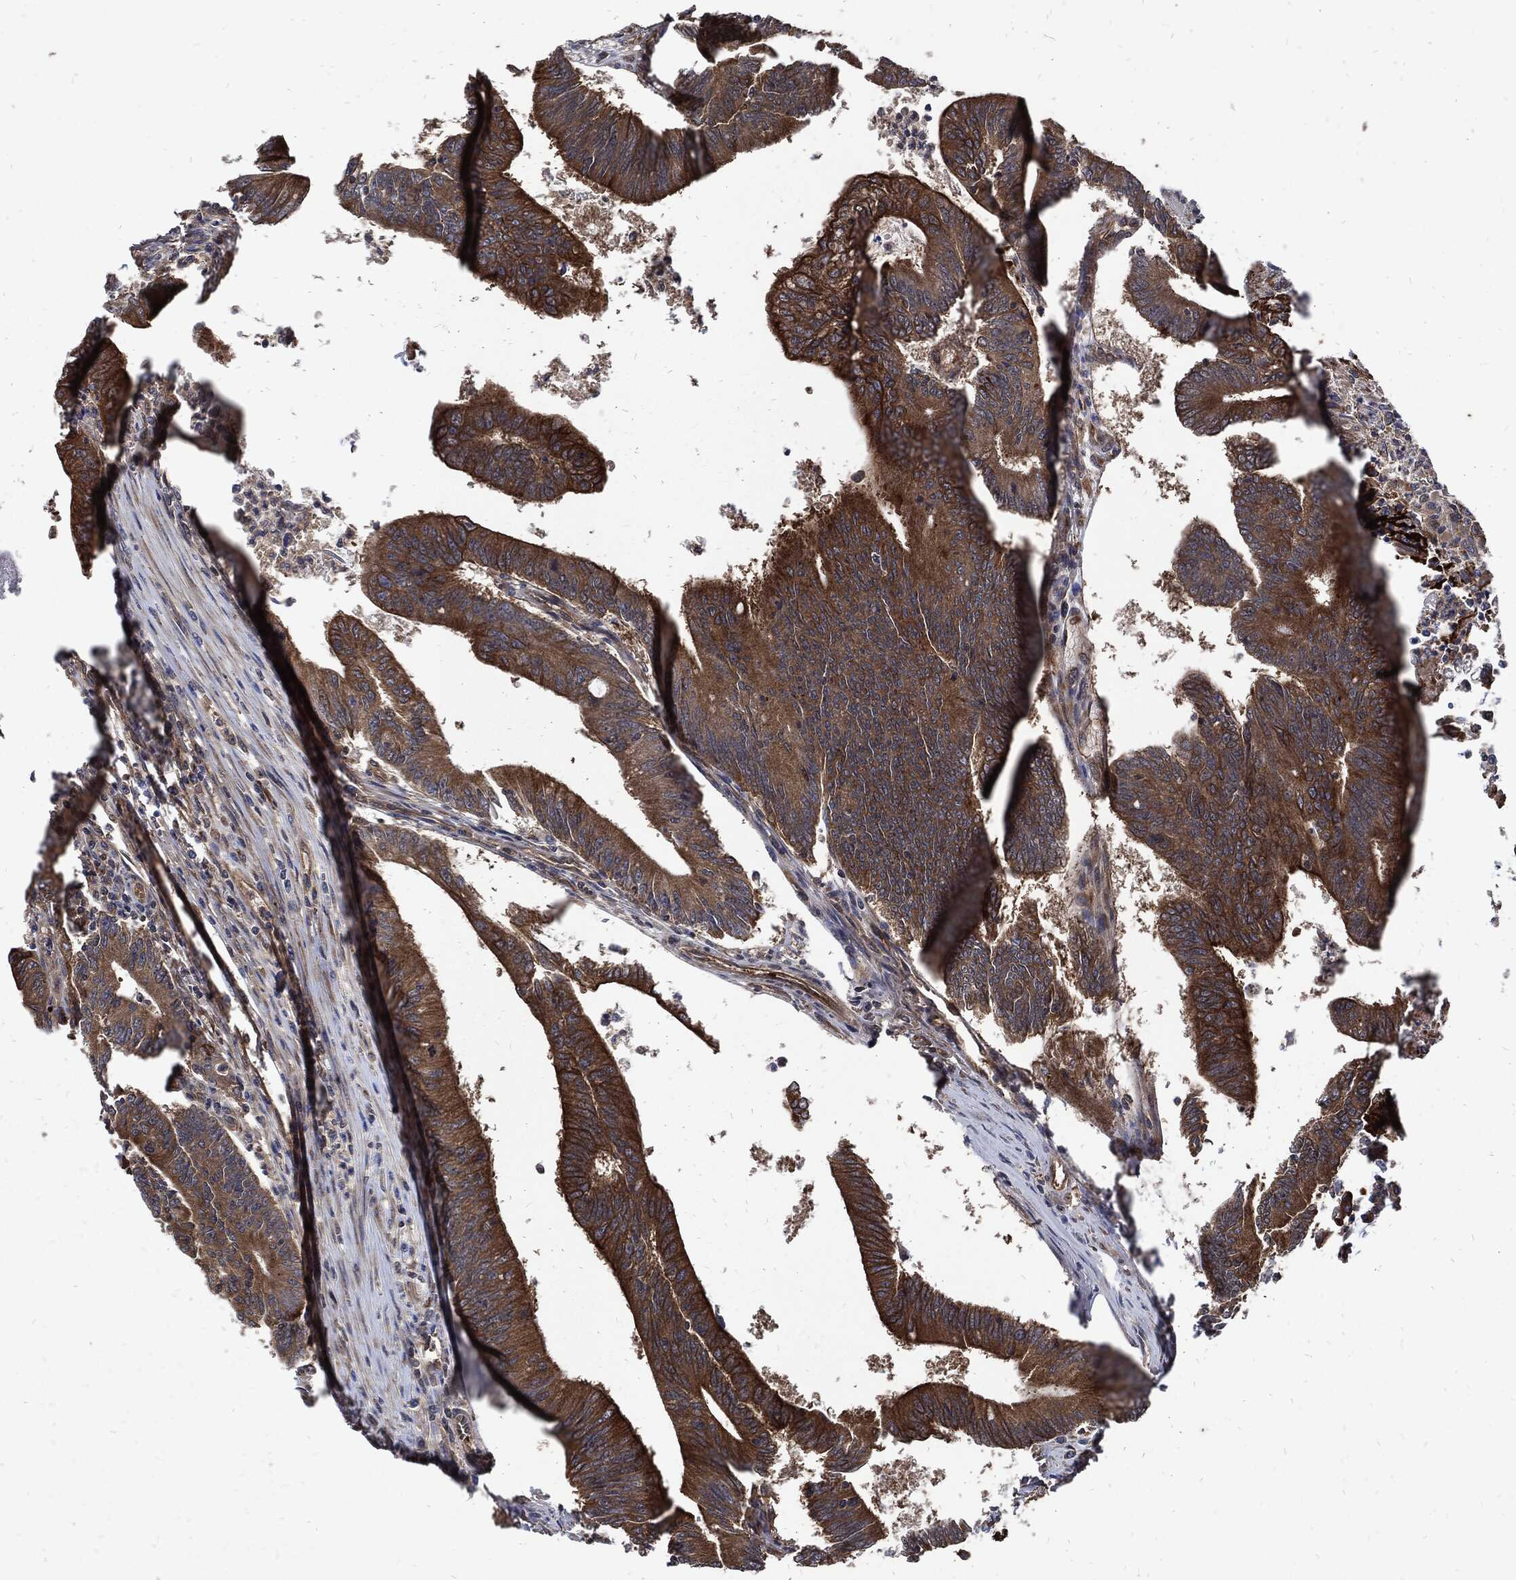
{"staining": {"intensity": "strong", "quantity": "25%-75%", "location": "cytoplasmic/membranous"}, "tissue": "colorectal cancer", "cell_type": "Tumor cells", "image_type": "cancer", "snomed": [{"axis": "morphology", "description": "Adenocarcinoma, NOS"}, {"axis": "topography", "description": "Colon"}], "caption": "Strong cytoplasmic/membranous staining for a protein is identified in about 25%-75% of tumor cells of colorectal cancer using immunohistochemistry.", "gene": "DCTN1", "patient": {"sex": "female", "age": 70}}